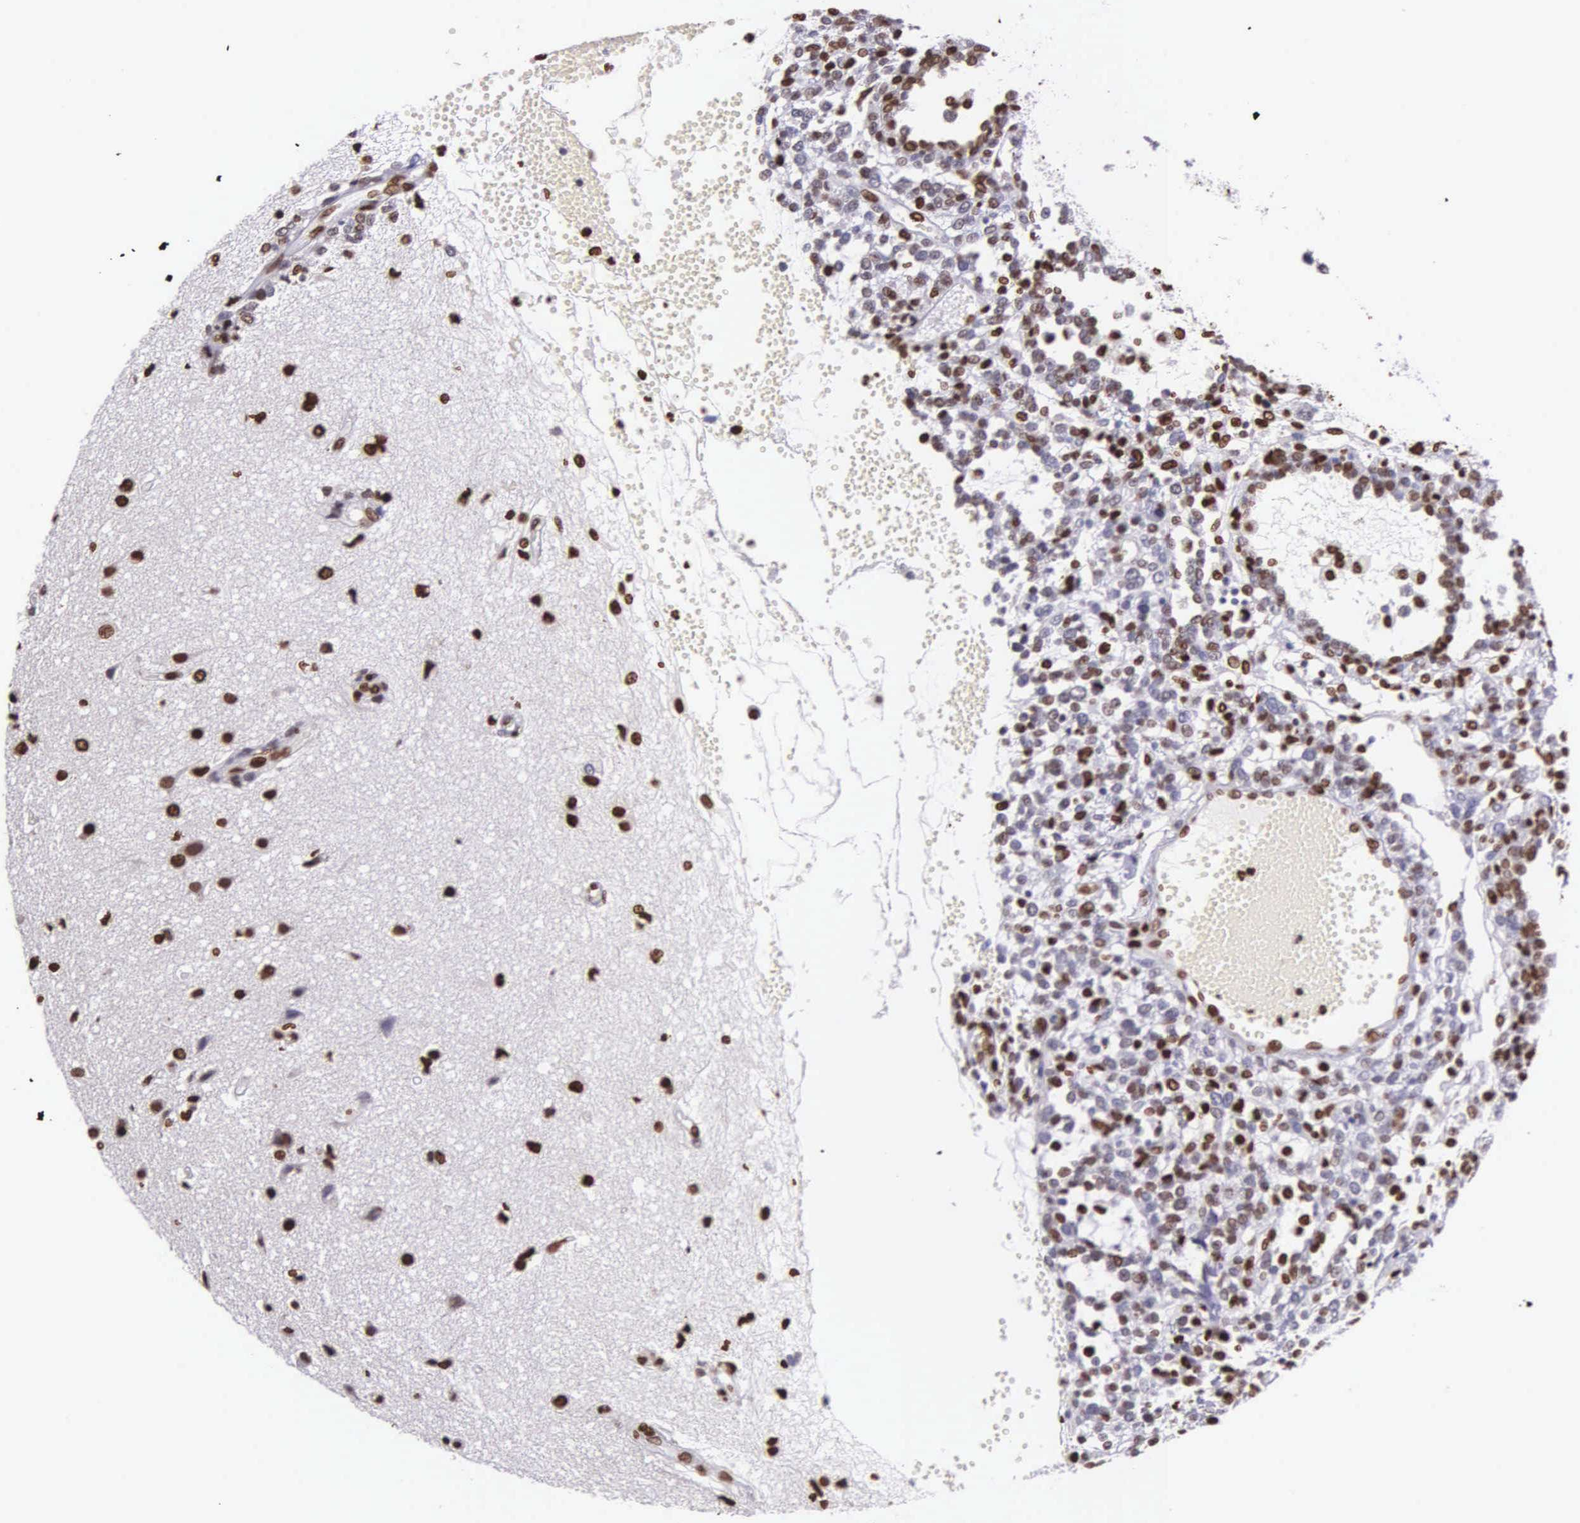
{"staining": {"intensity": "strong", "quantity": ">75%", "location": "nuclear"}, "tissue": "glioma", "cell_type": "Tumor cells", "image_type": "cancer", "snomed": [{"axis": "morphology", "description": "Glioma, malignant, High grade"}, {"axis": "topography", "description": "Brain"}], "caption": "Glioma stained with IHC displays strong nuclear positivity in about >75% of tumor cells.", "gene": "H1-0", "patient": {"sex": "male", "age": 66}}